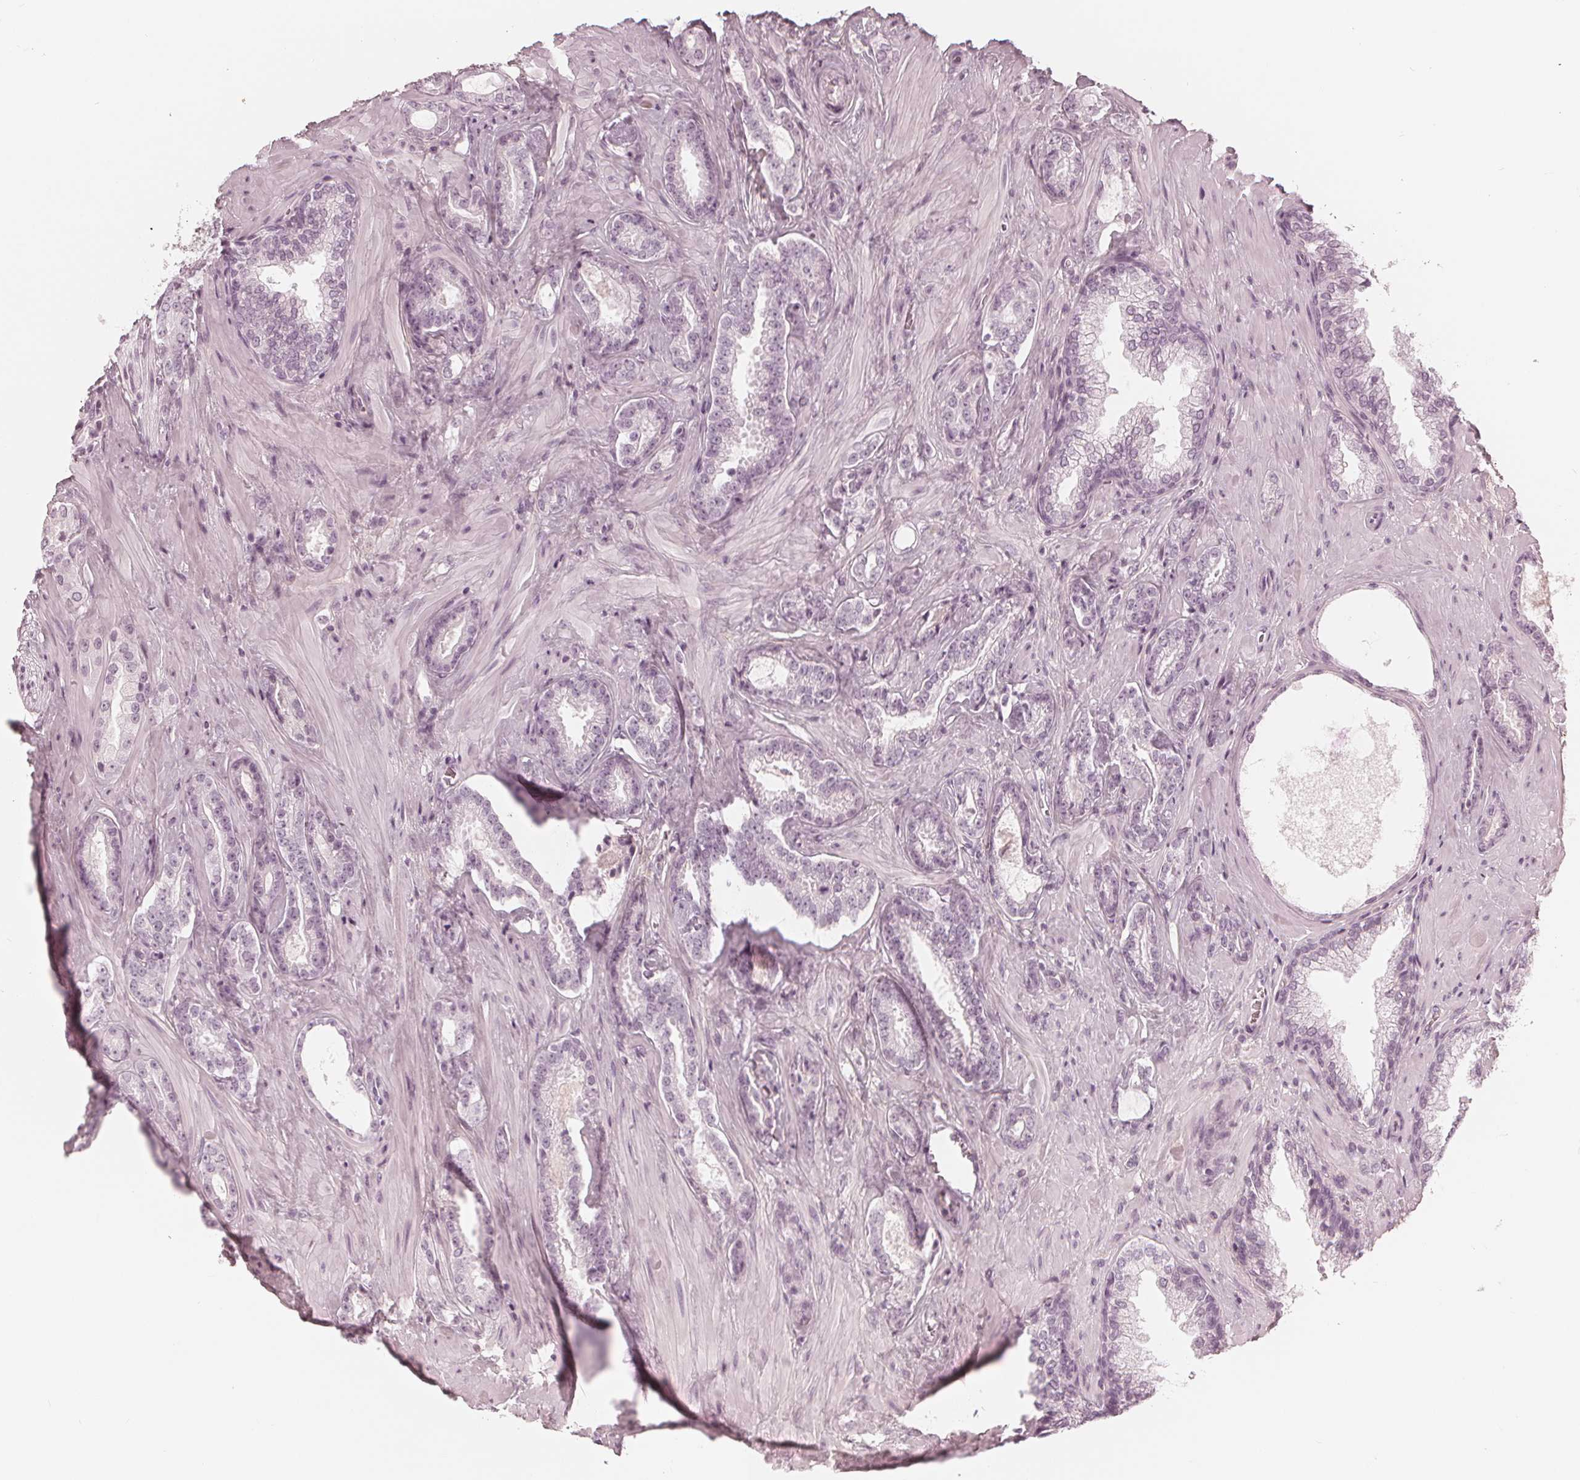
{"staining": {"intensity": "negative", "quantity": "none", "location": "none"}, "tissue": "prostate cancer", "cell_type": "Tumor cells", "image_type": "cancer", "snomed": [{"axis": "morphology", "description": "Adenocarcinoma, Low grade"}, {"axis": "topography", "description": "Prostate"}], "caption": "Immunohistochemistry histopathology image of neoplastic tissue: prostate cancer stained with DAB (3,3'-diaminobenzidine) demonstrates no significant protein staining in tumor cells.", "gene": "PAEP", "patient": {"sex": "male", "age": 61}}